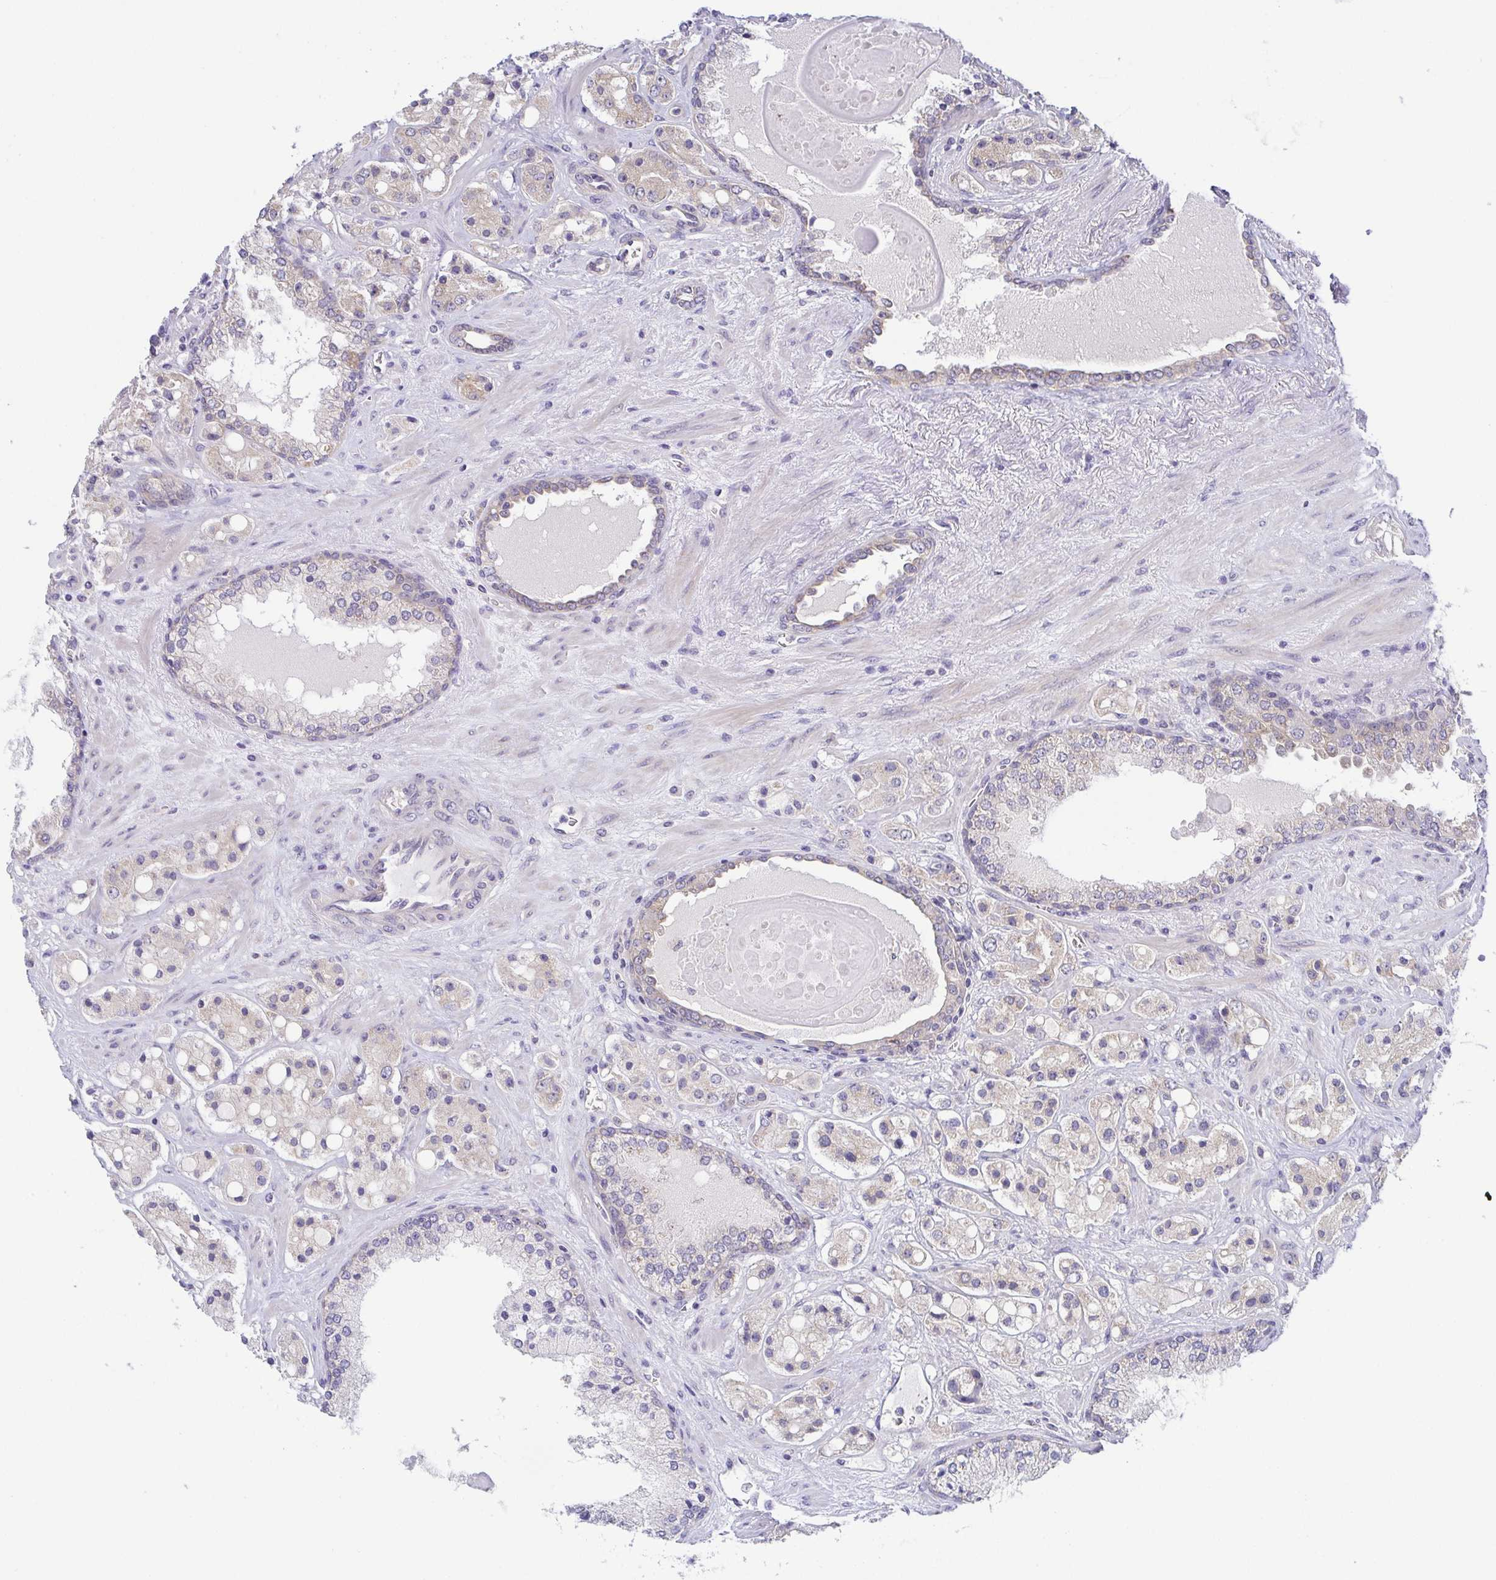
{"staining": {"intensity": "weak", "quantity": "<25%", "location": "cytoplasmic/membranous"}, "tissue": "prostate cancer", "cell_type": "Tumor cells", "image_type": "cancer", "snomed": [{"axis": "morphology", "description": "Adenocarcinoma, High grade"}, {"axis": "topography", "description": "Prostate"}], "caption": "An immunohistochemistry (IHC) photomicrograph of prostate cancer (high-grade adenocarcinoma) is shown. There is no staining in tumor cells of prostate cancer (high-grade adenocarcinoma).", "gene": "BCL2L1", "patient": {"sex": "male", "age": 67}}